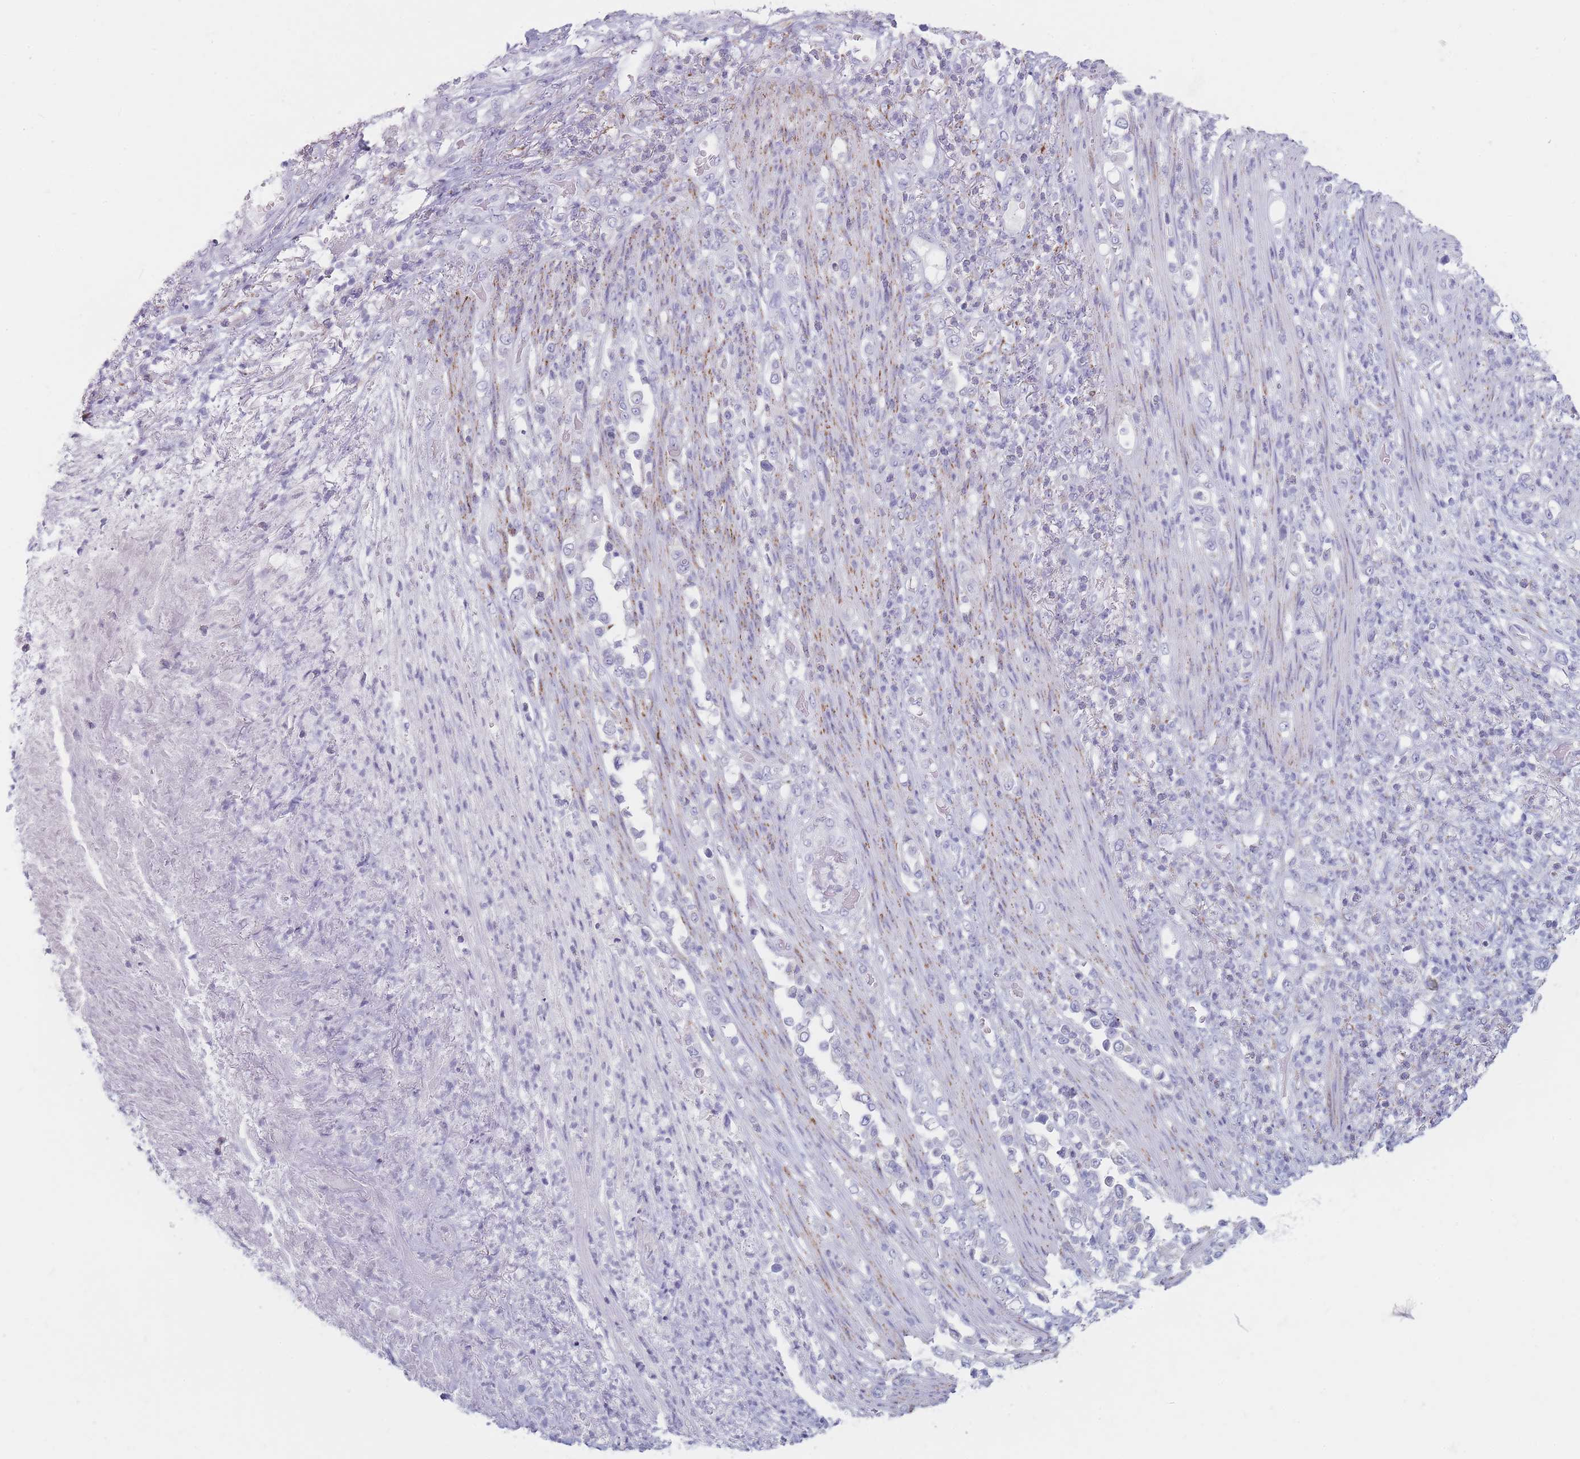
{"staining": {"intensity": "negative", "quantity": "none", "location": "none"}, "tissue": "stomach cancer", "cell_type": "Tumor cells", "image_type": "cancer", "snomed": [{"axis": "morphology", "description": "Normal tissue, NOS"}, {"axis": "morphology", "description": "Adenocarcinoma, NOS"}, {"axis": "topography", "description": "Stomach"}], "caption": "A photomicrograph of human adenocarcinoma (stomach) is negative for staining in tumor cells. (Brightfield microscopy of DAB (3,3'-diaminobenzidine) immunohistochemistry at high magnification).", "gene": "GPR12", "patient": {"sex": "female", "age": 79}}